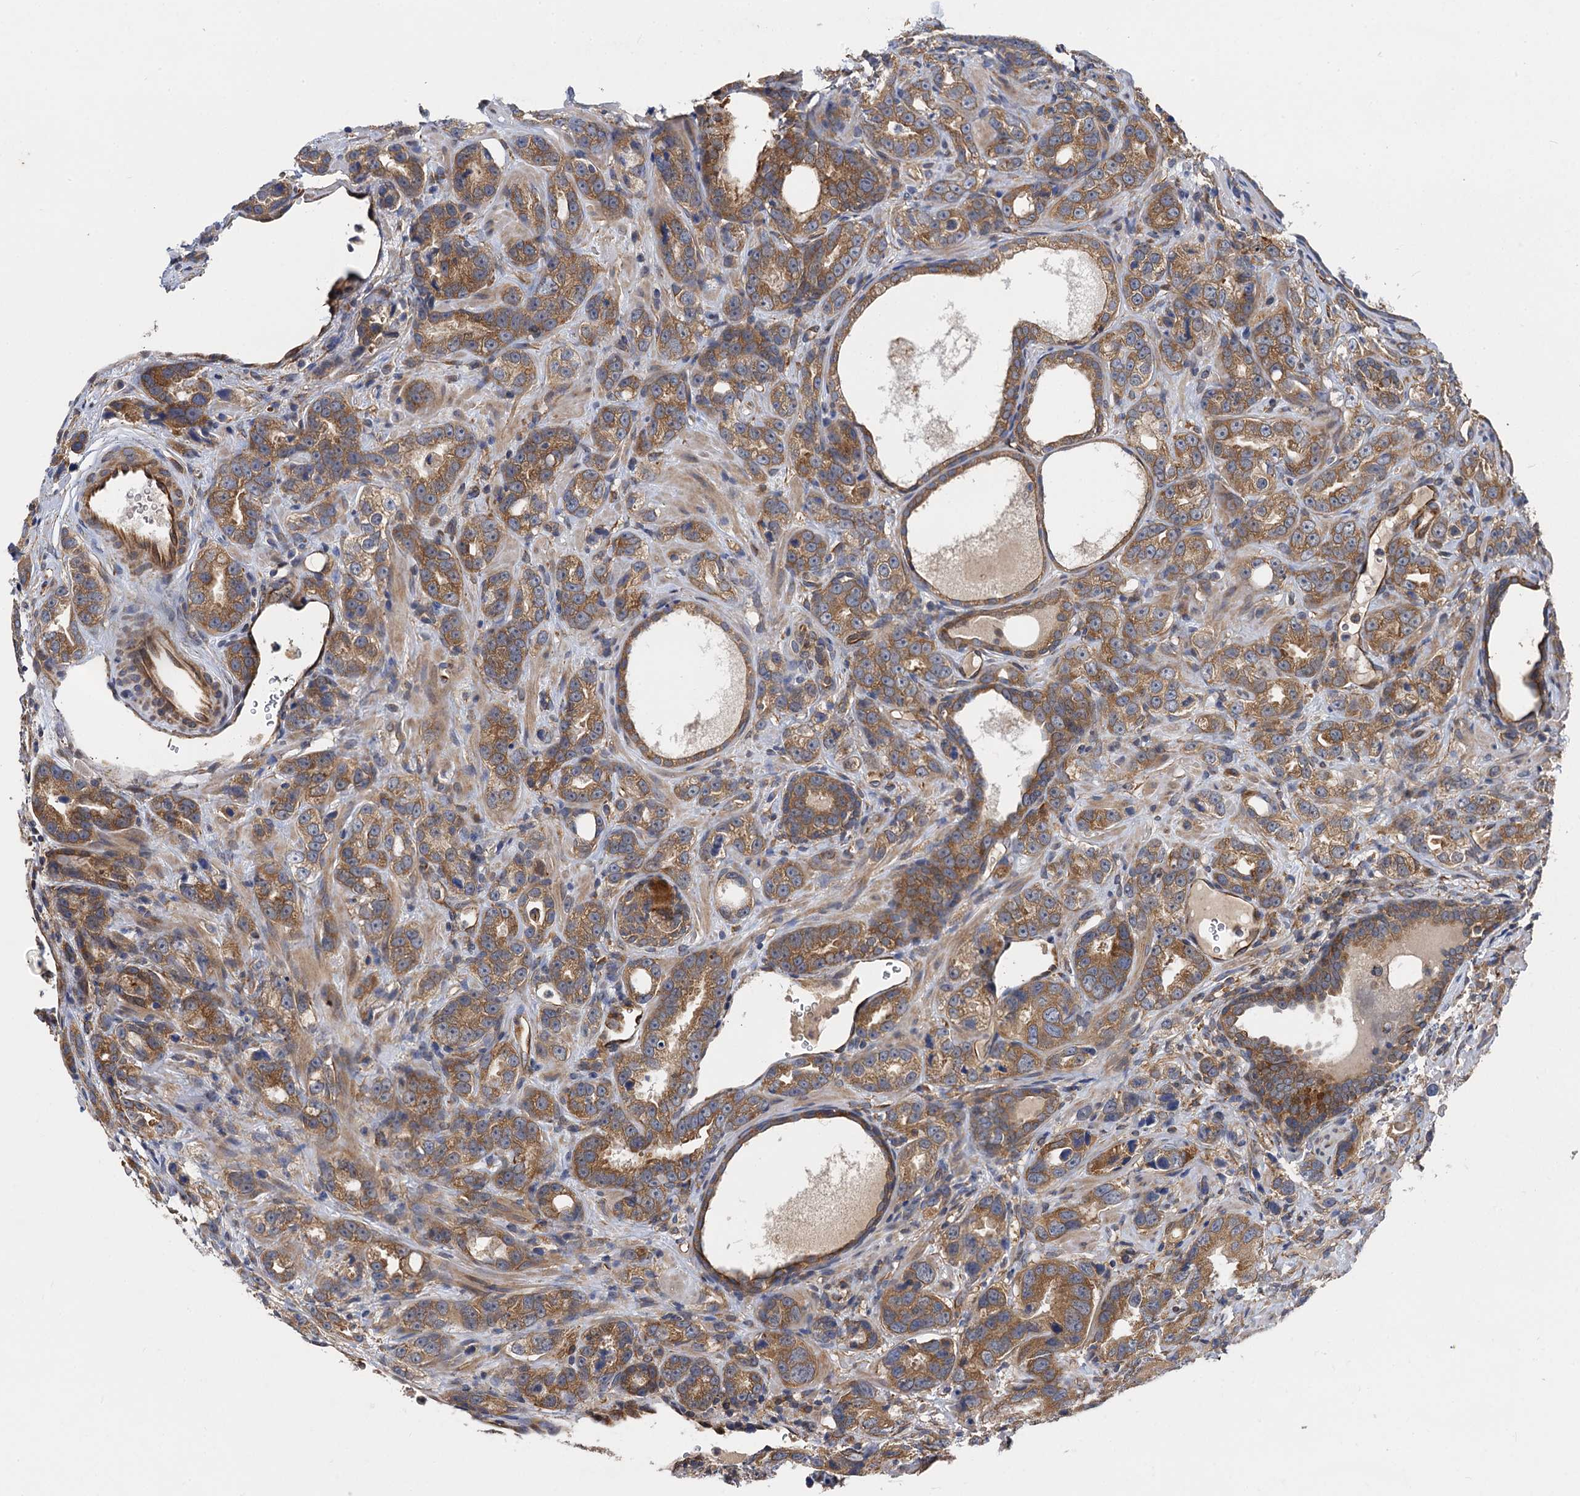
{"staining": {"intensity": "moderate", "quantity": ">75%", "location": "cytoplasmic/membranous"}, "tissue": "prostate cancer", "cell_type": "Tumor cells", "image_type": "cancer", "snomed": [{"axis": "morphology", "description": "Adenocarcinoma, High grade"}, {"axis": "topography", "description": "Prostate"}], "caption": "Prostate cancer stained for a protein (brown) shows moderate cytoplasmic/membranous positive staining in about >75% of tumor cells.", "gene": "PJA2", "patient": {"sex": "male", "age": 62}}